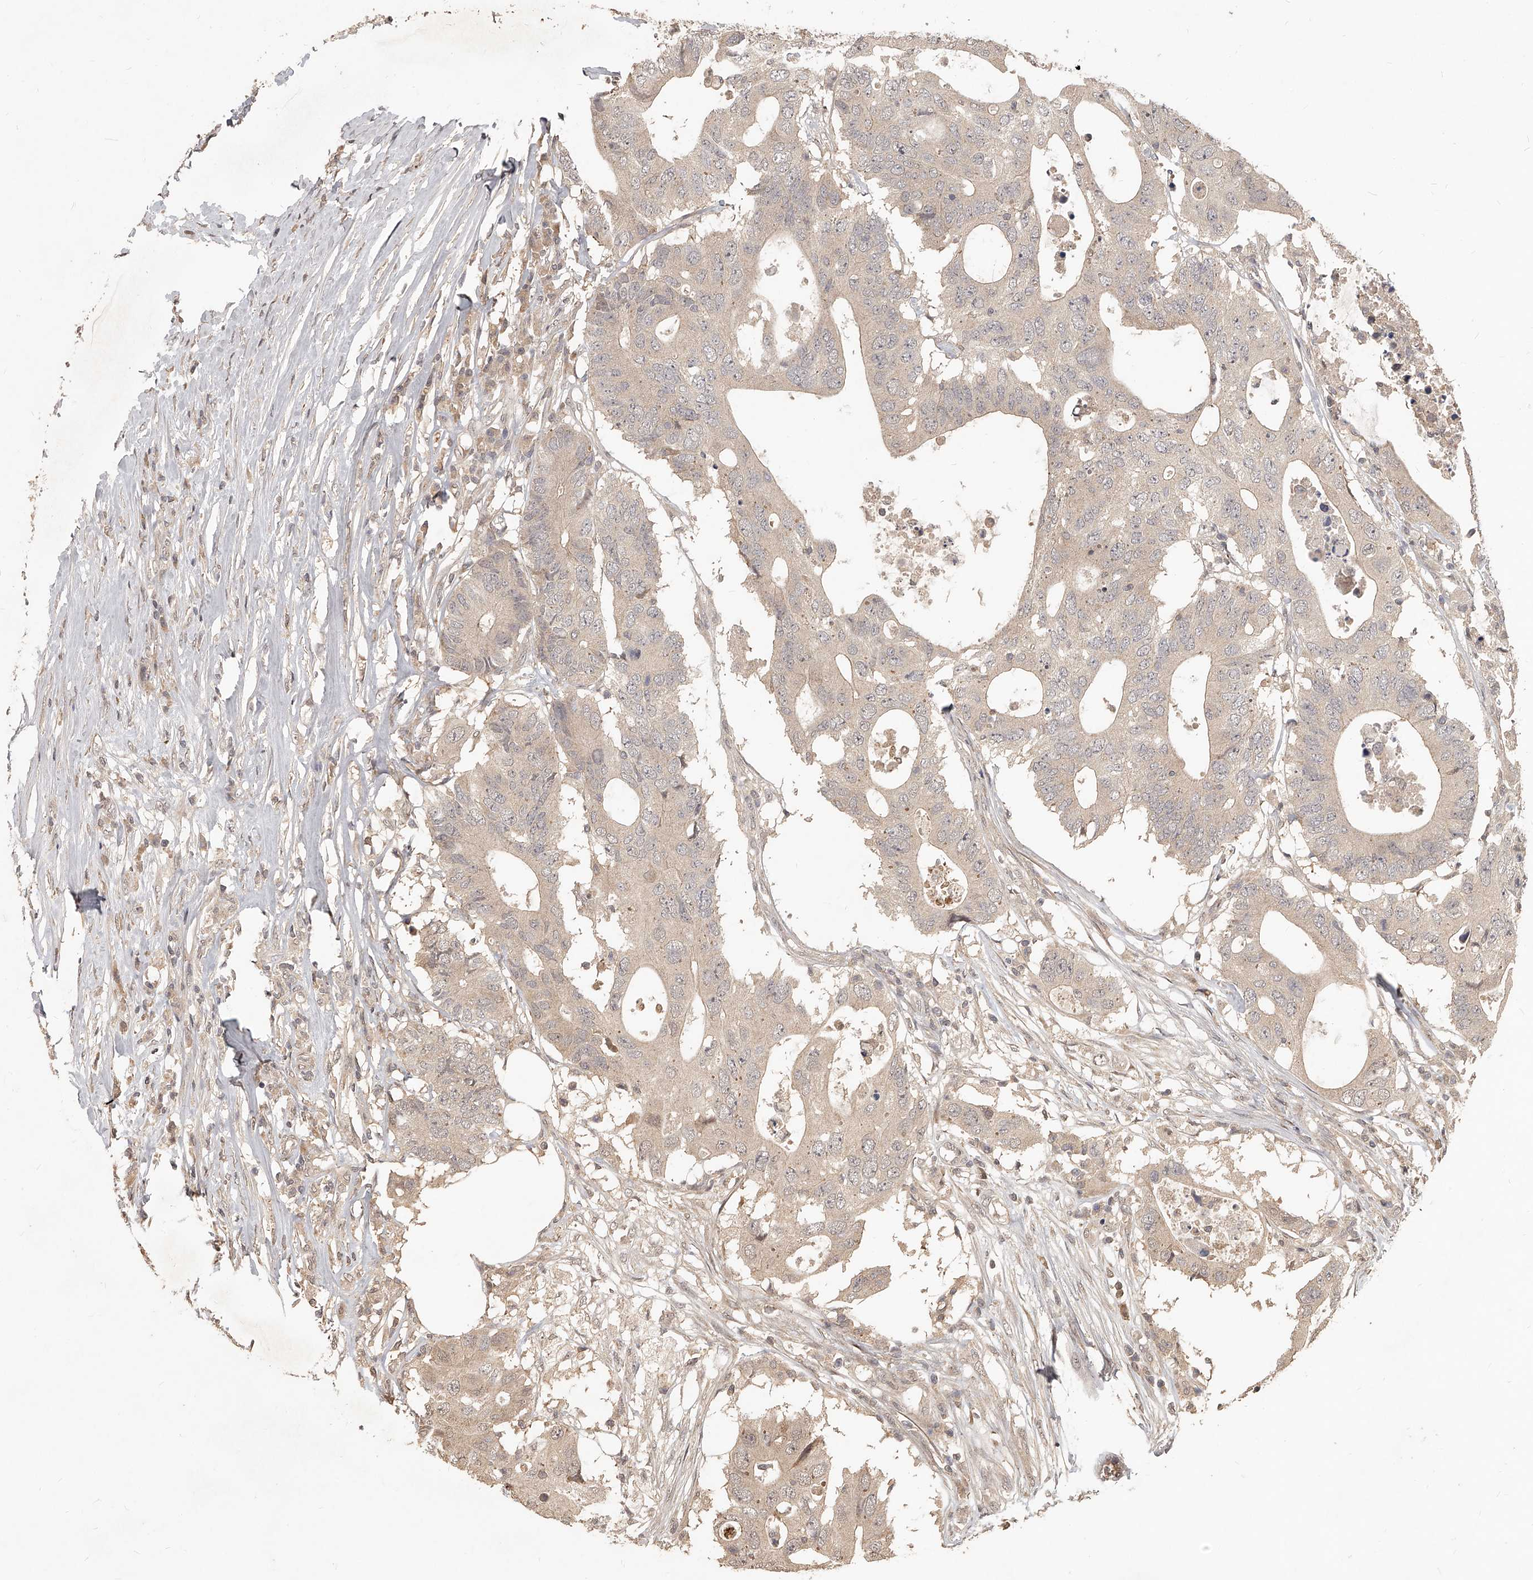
{"staining": {"intensity": "weak", "quantity": "<25%", "location": "cytoplasmic/membranous"}, "tissue": "colorectal cancer", "cell_type": "Tumor cells", "image_type": "cancer", "snomed": [{"axis": "morphology", "description": "Adenocarcinoma, NOS"}, {"axis": "topography", "description": "Colon"}], "caption": "The IHC image has no significant staining in tumor cells of adenocarcinoma (colorectal) tissue. Nuclei are stained in blue.", "gene": "SLC37A1", "patient": {"sex": "male", "age": 71}}